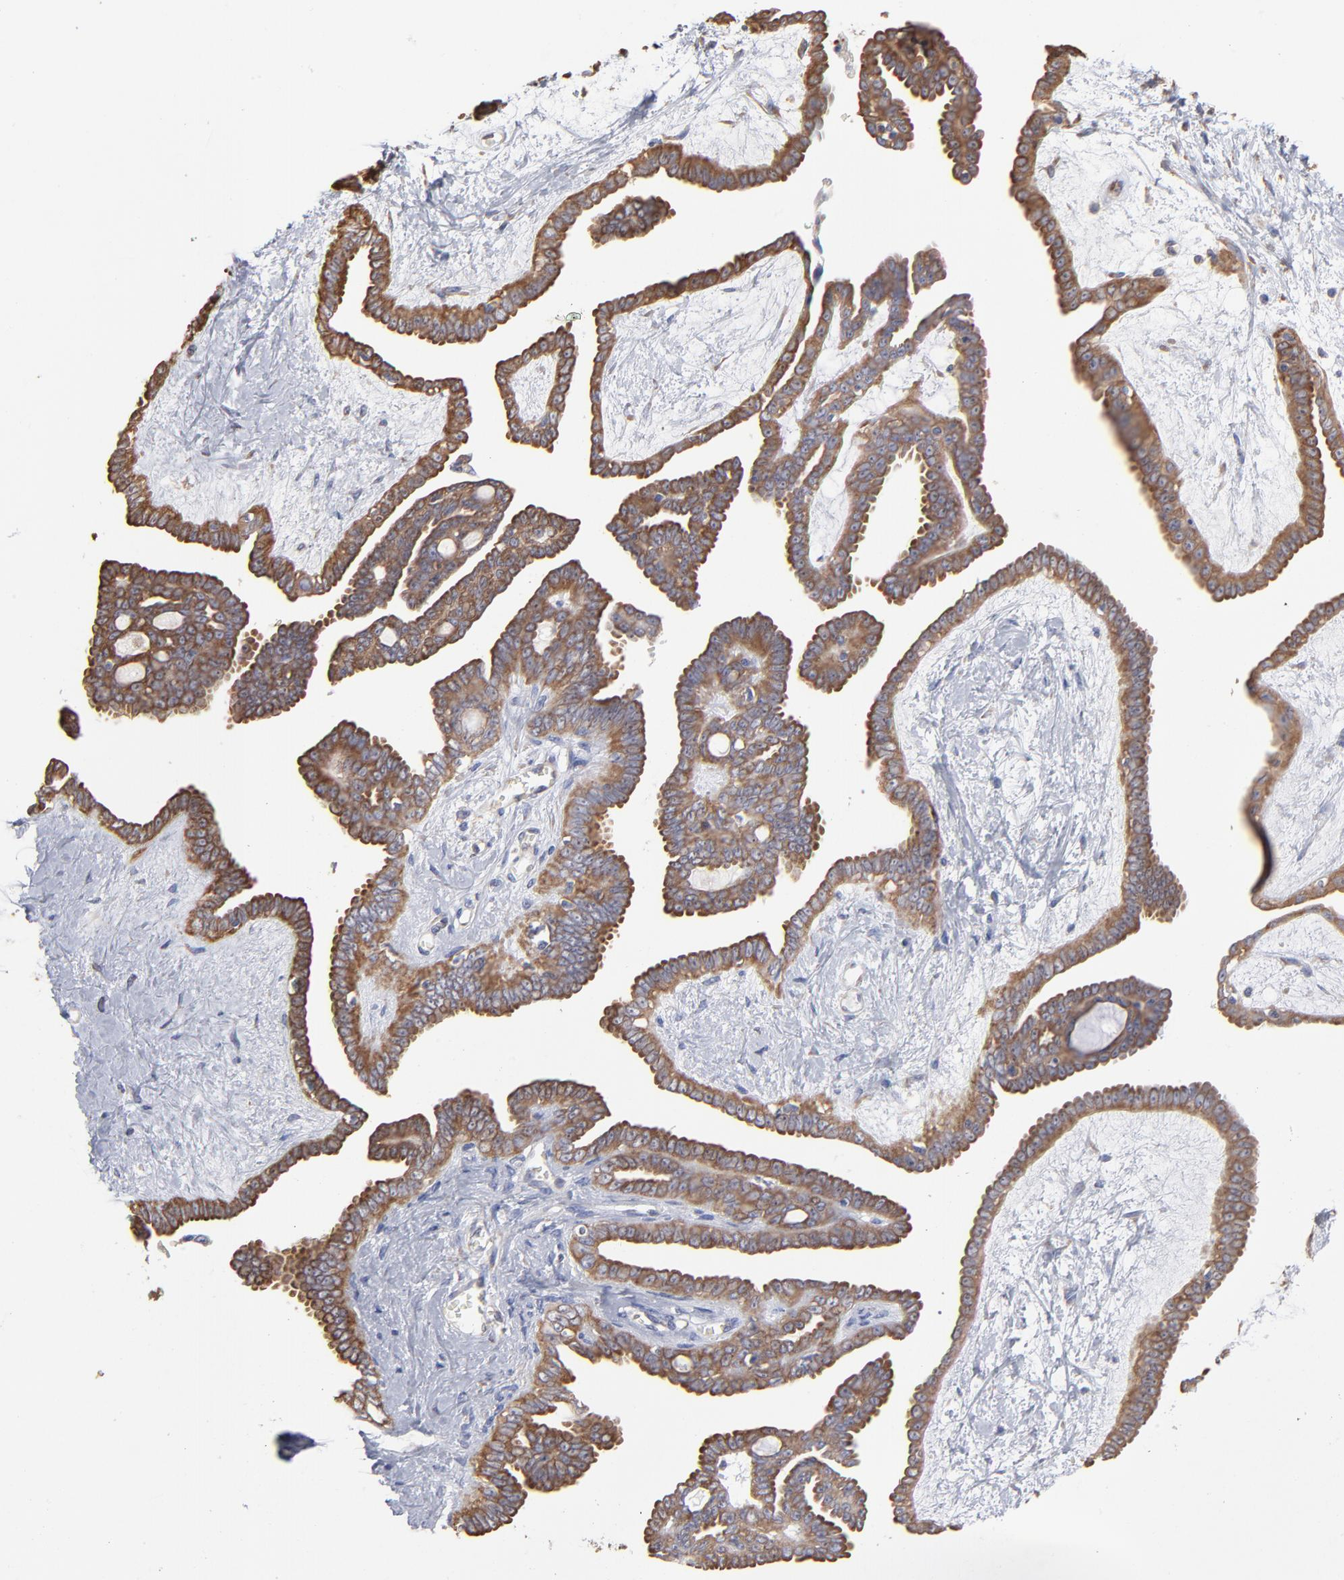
{"staining": {"intensity": "moderate", "quantity": ">75%", "location": "cytoplasmic/membranous"}, "tissue": "ovarian cancer", "cell_type": "Tumor cells", "image_type": "cancer", "snomed": [{"axis": "morphology", "description": "Cystadenocarcinoma, serous, NOS"}, {"axis": "topography", "description": "Ovary"}], "caption": "DAB (3,3'-diaminobenzidine) immunohistochemical staining of human ovarian cancer (serous cystadenocarcinoma) demonstrates moderate cytoplasmic/membranous protein positivity in about >75% of tumor cells. (Stains: DAB in brown, nuclei in blue, Microscopy: brightfield microscopy at high magnification).", "gene": "RPL3", "patient": {"sex": "female", "age": 71}}